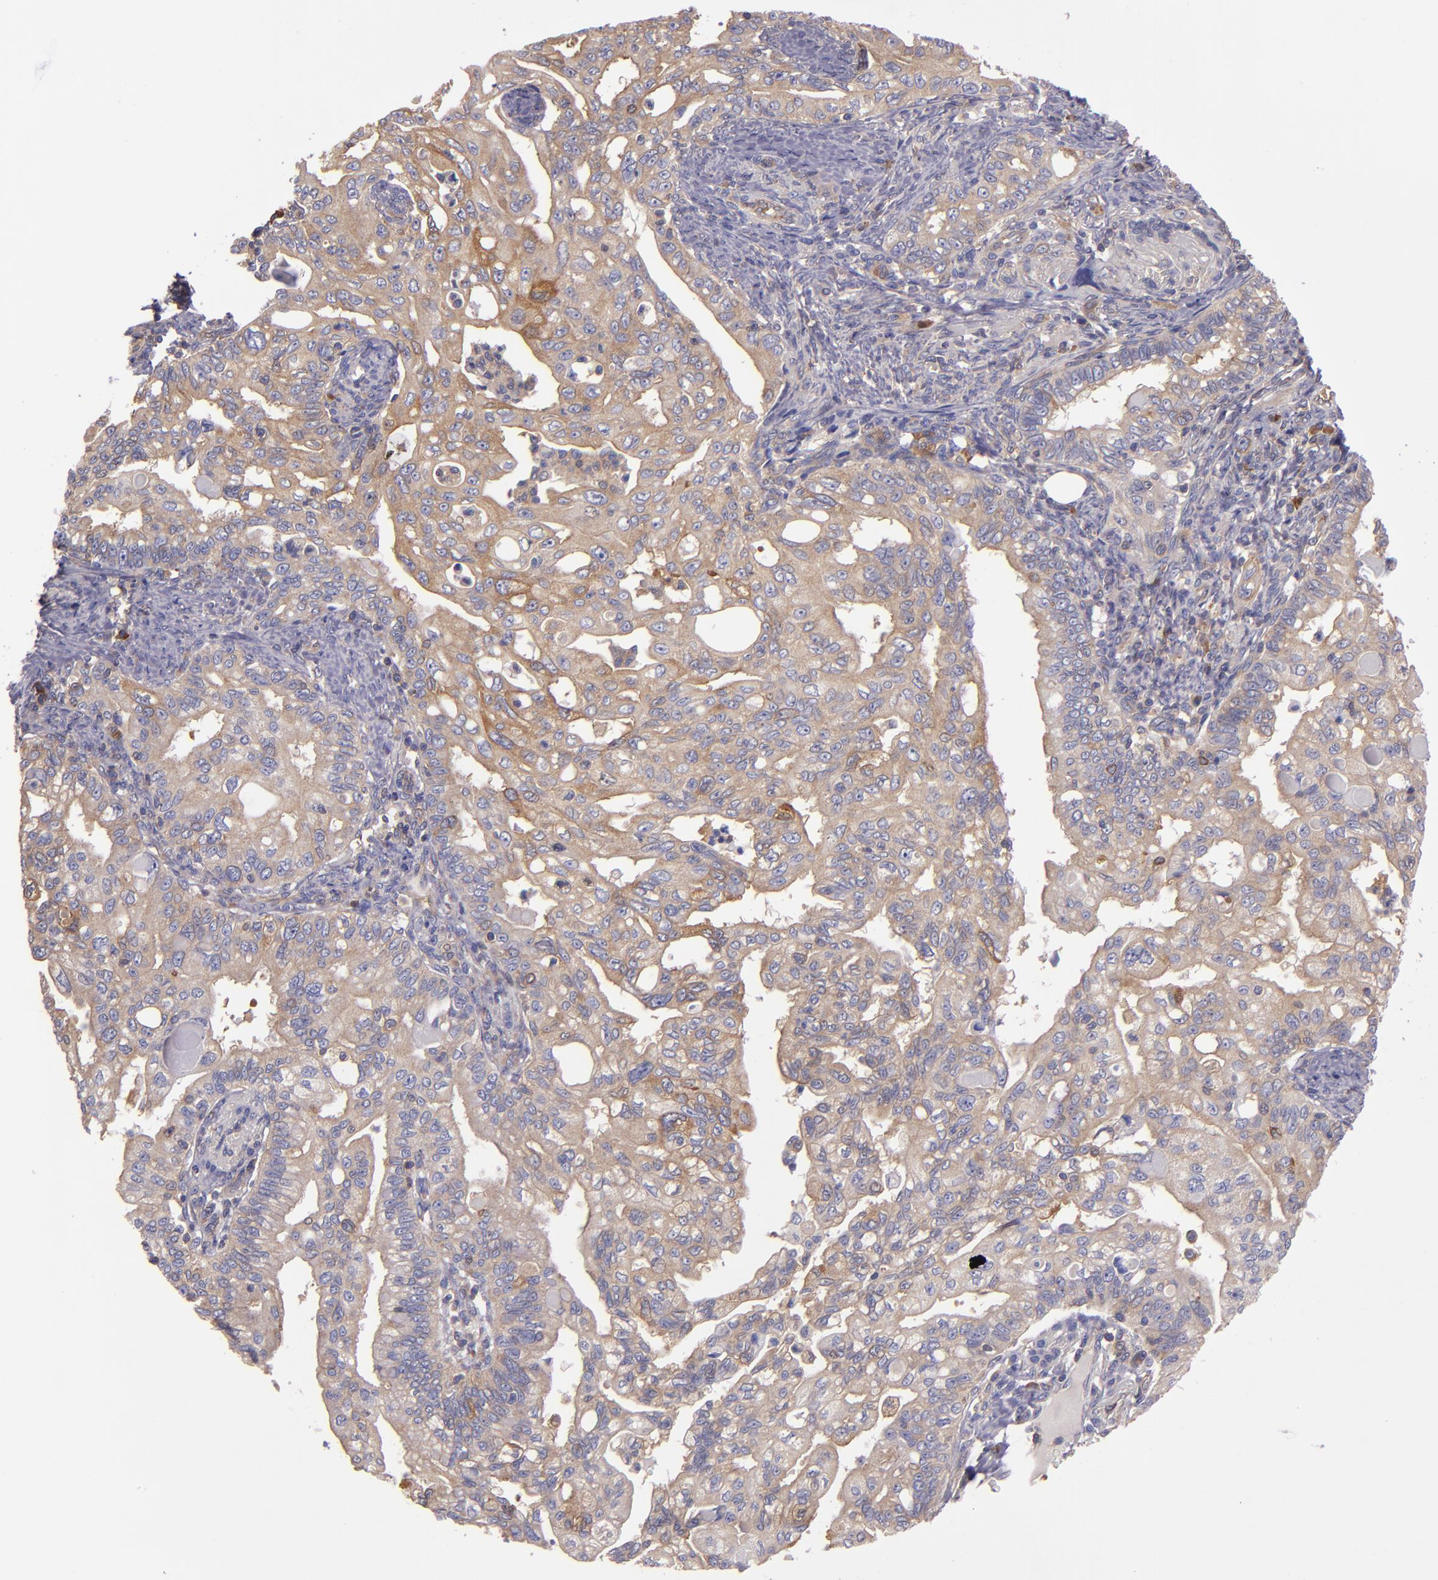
{"staining": {"intensity": "weak", "quantity": "25%-75%", "location": "cytoplasmic/membranous"}, "tissue": "pancreatic cancer", "cell_type": "Tumor cells", "image_type": "cancer", "snomed": [{"axis": "morphology", "description": "Normal tissue, NOS"}, {"axis": "topography", "description": "Pancreas"}], "caption": "DAB immunohistochemical staining of pancreatic cancer reveals weak cytoplasmic/membranous protein positivity in approximately 25%-75% of tumor cells.", "gene": "CARS1", "patient": {"sex": "male", "age": 42}}